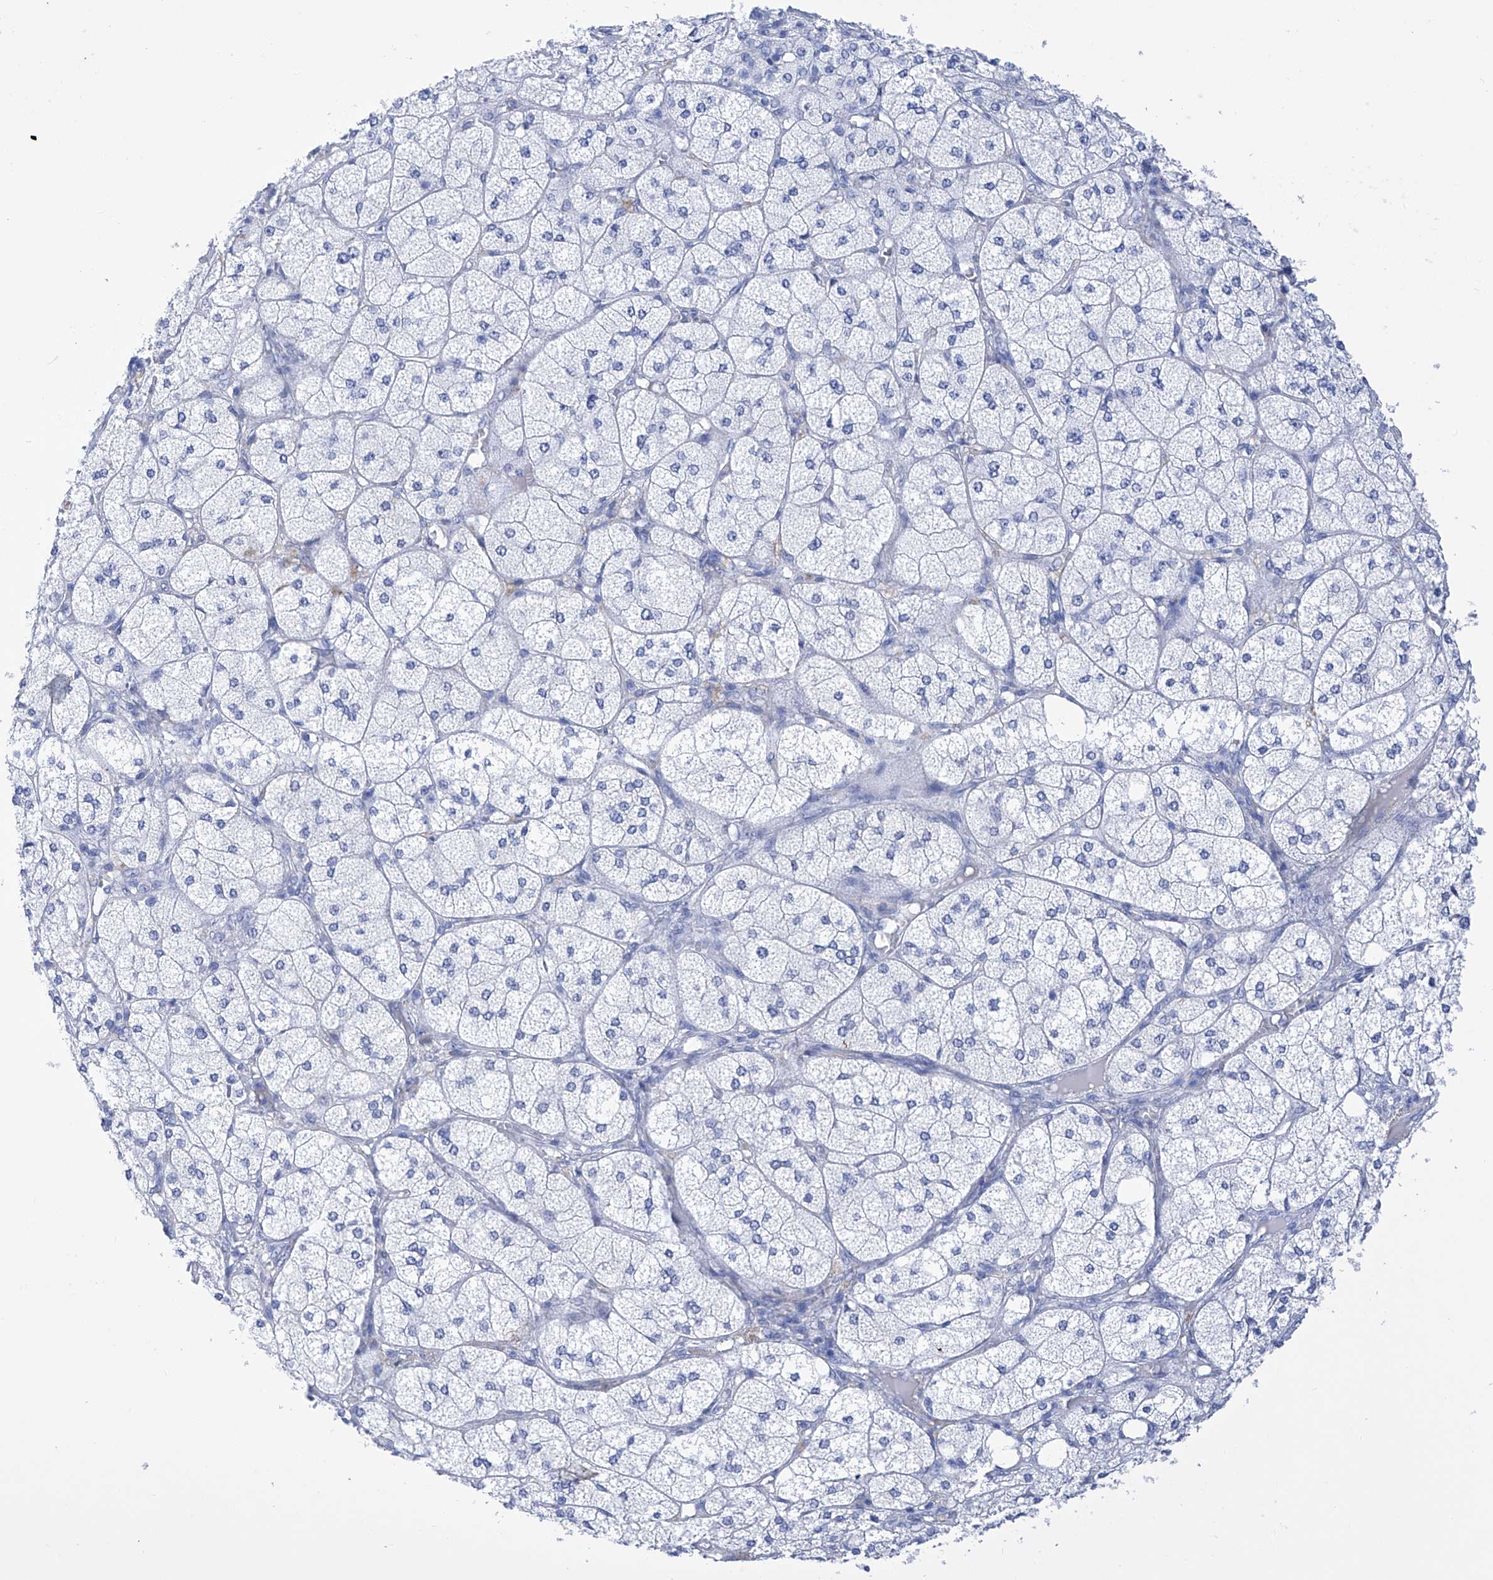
{"staining": {"intensity": "negative", "quantity": "none", "location": "none"}, "tissue": "adrenal gland", "cell_type": "Glandular cells", "image_type": "normal", "snomed": [{"axis": "morphology", "description": "Normal tissue, NOS"}, {"axis": "topography", "description": "Adrenal gland"}], "caption": "DAB immunohistochemical staining of normal adrenal gland demonstrates no significant staining in glandular cells. (Brightfield microscopy of DAB (3,3'-diaminobenzidine) immunohistochemistry (IHC) at high magnification).", "gene": "FLG", "patient": {"sex": "female", "age": 61}}